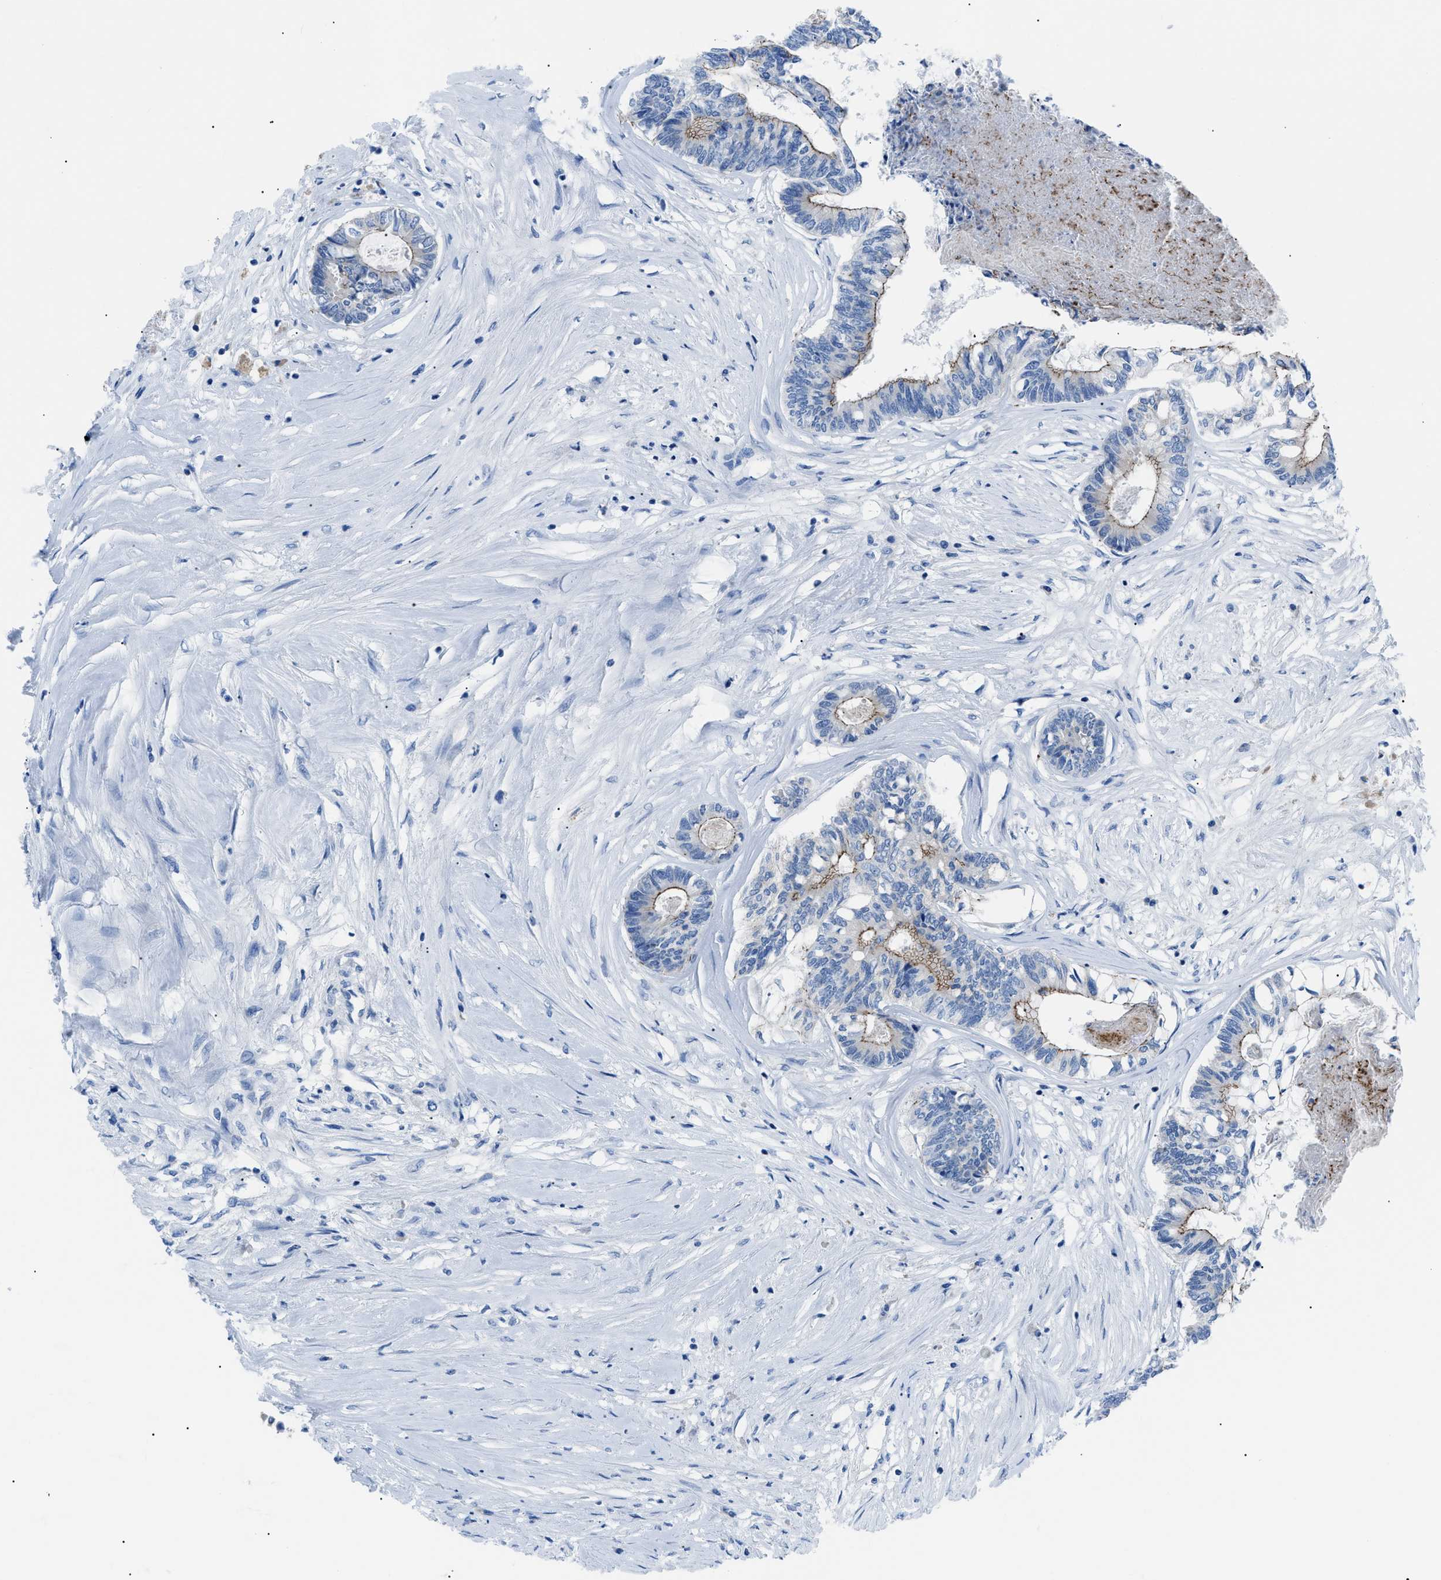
{"staining": {"intensity": "weak", "quantity": "25%-75%", "location": "cytoplasmic/membranous"}, "tissue": "colorectal cancer", "cell_type": "Tumor cells", "image_type": "cancer", "snomed": [{"axis": "morphology", "description": "Adenocarcinoma, NOS"}, {"axis": "topography", "description": "Rectum"}], "caption": "Tumor cells demonstrate low levels of weak cytoplasmic/membranous expression in about 25%-75% of cells in colorectal adenocarcinoma. (DAB (3,3'-diaminobenzidine) IHC, brown staining for protein, blue staining for nuclei).", "gene": "ZDHHC24", "patient": {"sex": "male", "age": 63}}